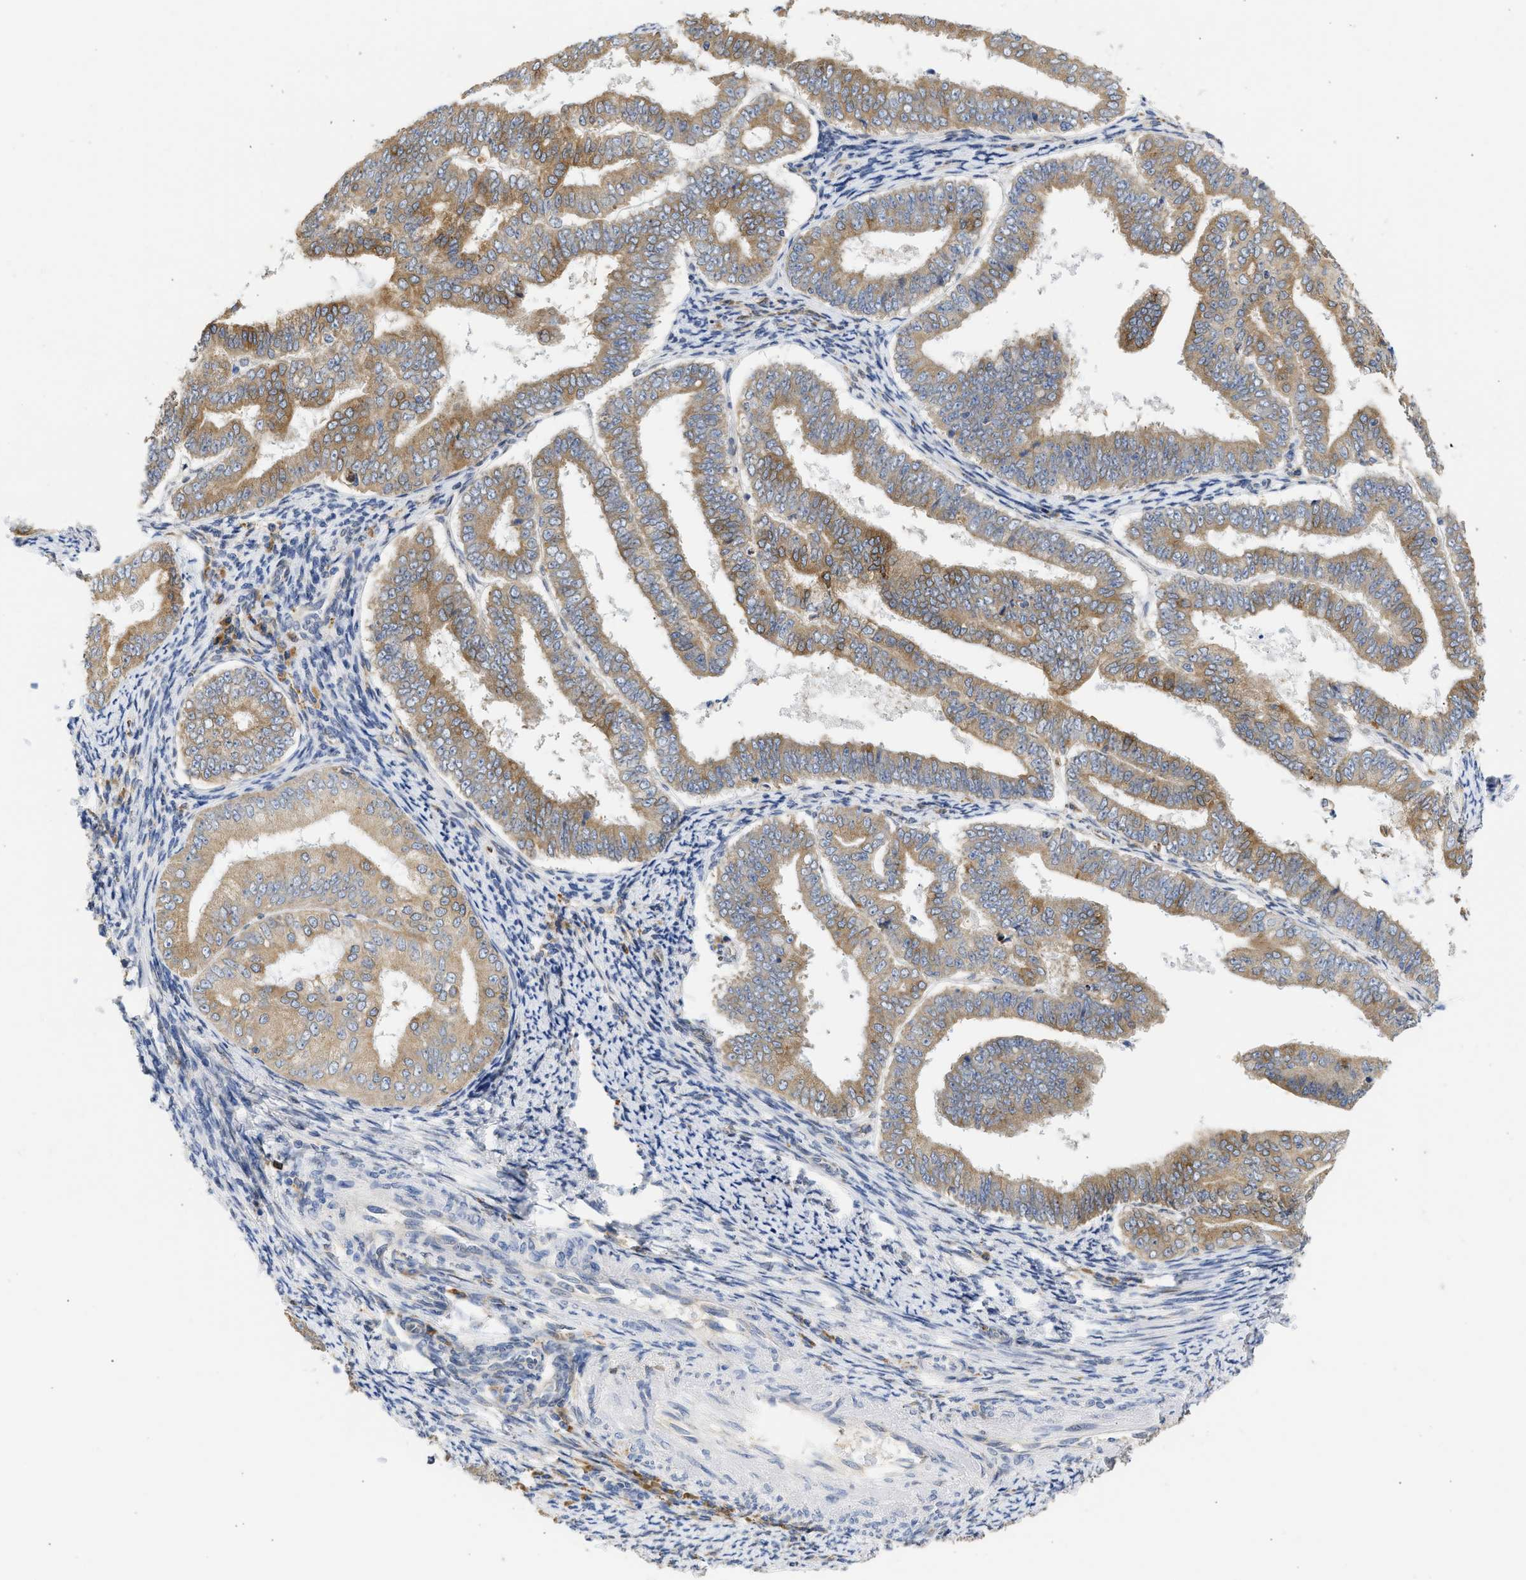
{"staining": {"intensity": "moderate", "quantity": ">75%", "location": "cytoplasmic/membranous"}, "tissue": "endometrial cancer", "cell_type": "Tumor cells", "image_type": "cancer", "snomed": [{"axis": "morphology", "description": "Adenocarcinoma, NOS"}, {"axis": "topography", "description": "Endometrium"}], "caption": "About >75% of tumor cells in human endometrial cancer (adenocarcinoma) reveal moderate cytoplasmic/membranous protein expression as visualized by brown immunohistochemical staining.", "gene": "TMED1", "patient": {"sex": "female", "age": 63}}